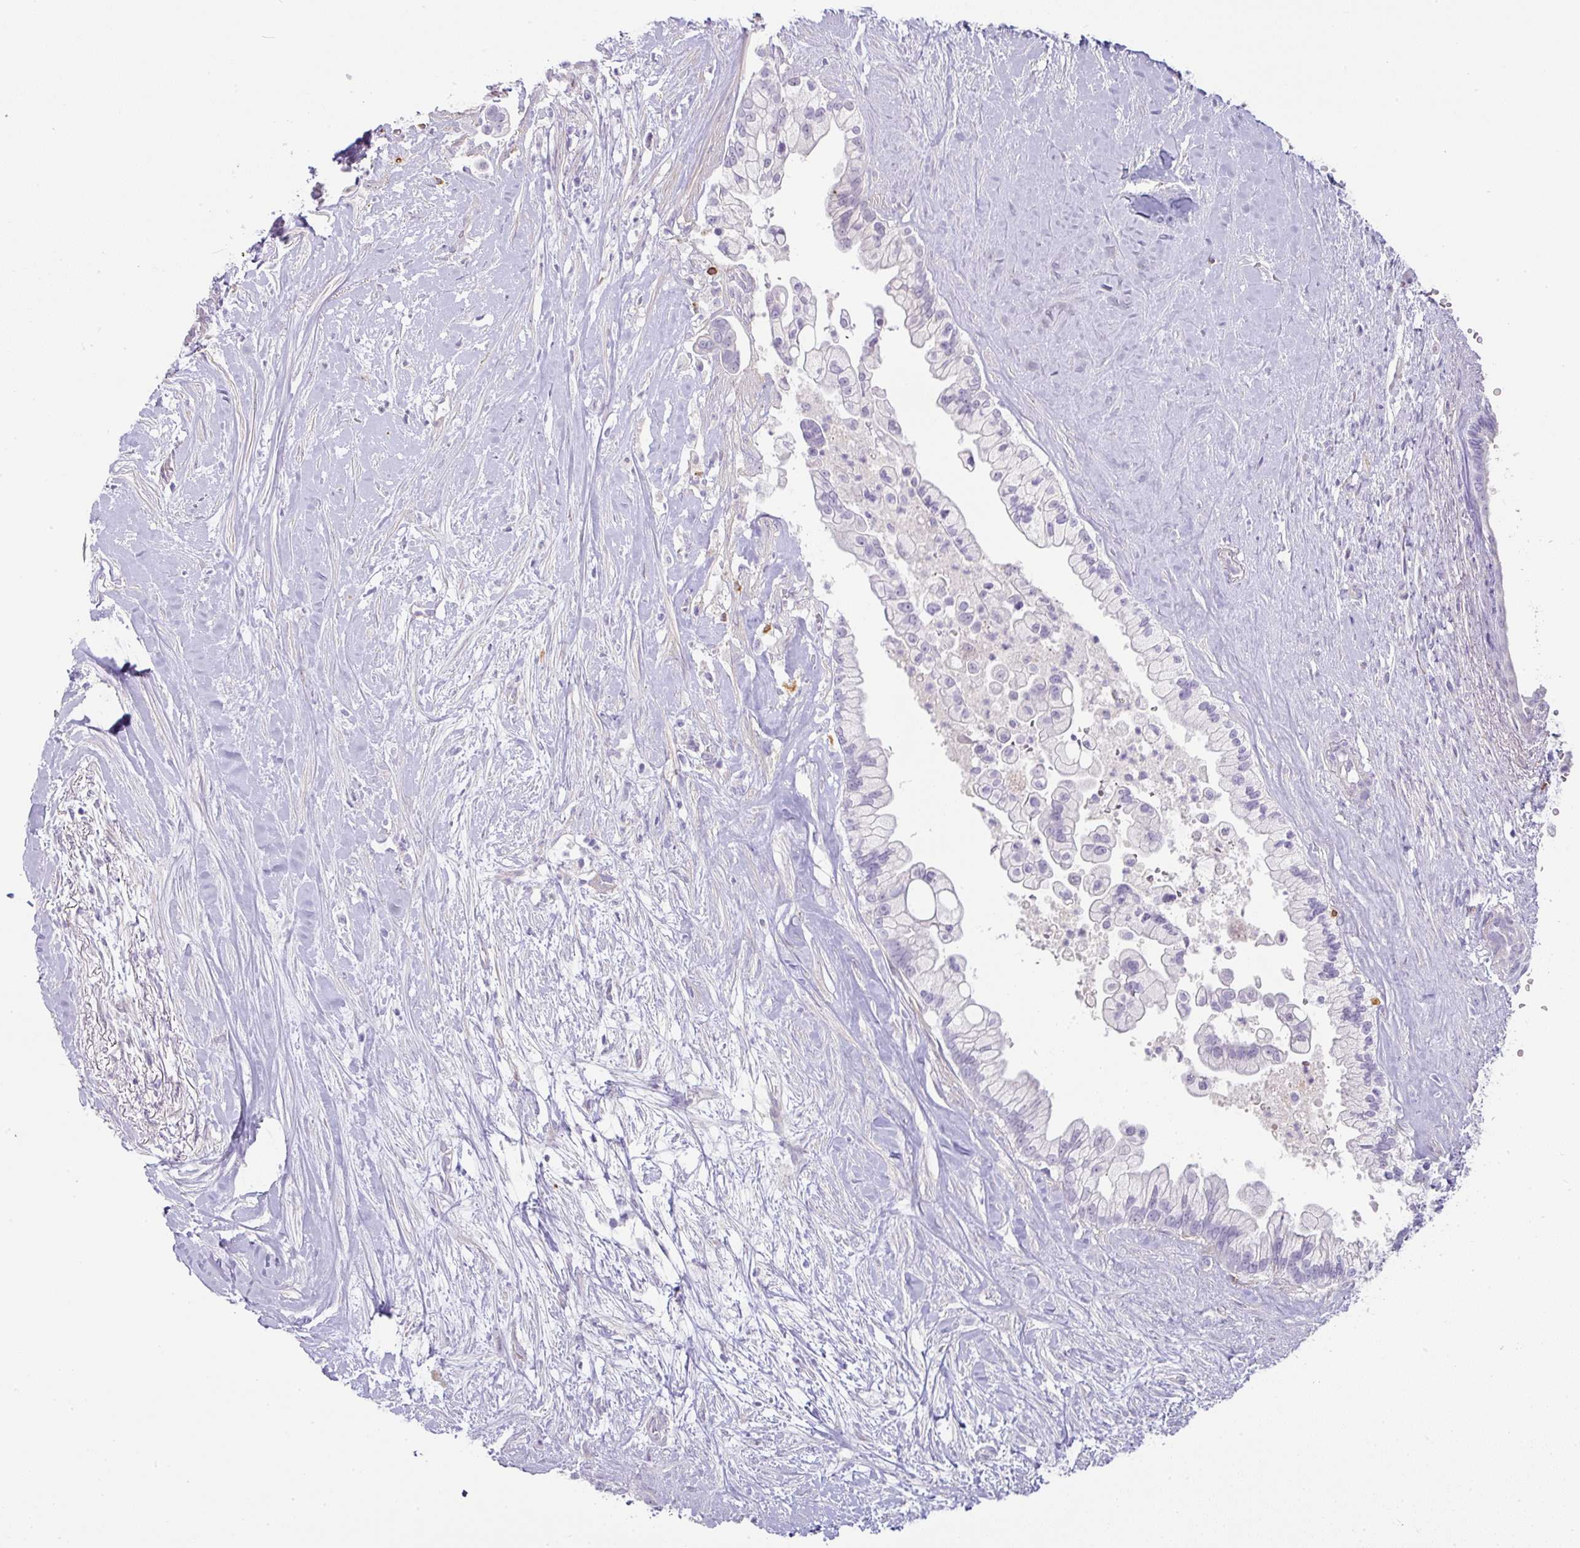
{"staining": {"intensity": "negative", "quantity": "none", "location": "none"}, "tissue": "pancreatic cancer", "cell_type": "Tumor cells", "image_type": "cancer", "snomed": [{"axis": "morphology", "description": "Adenocarcinoma, NOS"}, {"axis": "topography", "description": "Pancreas"}], "caption": "IHC of pancreatic adenocarcinoma displays no staining in tumor cells. (Stains: DAB (3,3'-diaminobenzidine) immunohistochemistry (IHC) with hematoxylin counter stain, Microscopy: brightfield microscopy at high magnification).", "gene": "OR52N1", "patient": {"sex": "female", "age": 69}}